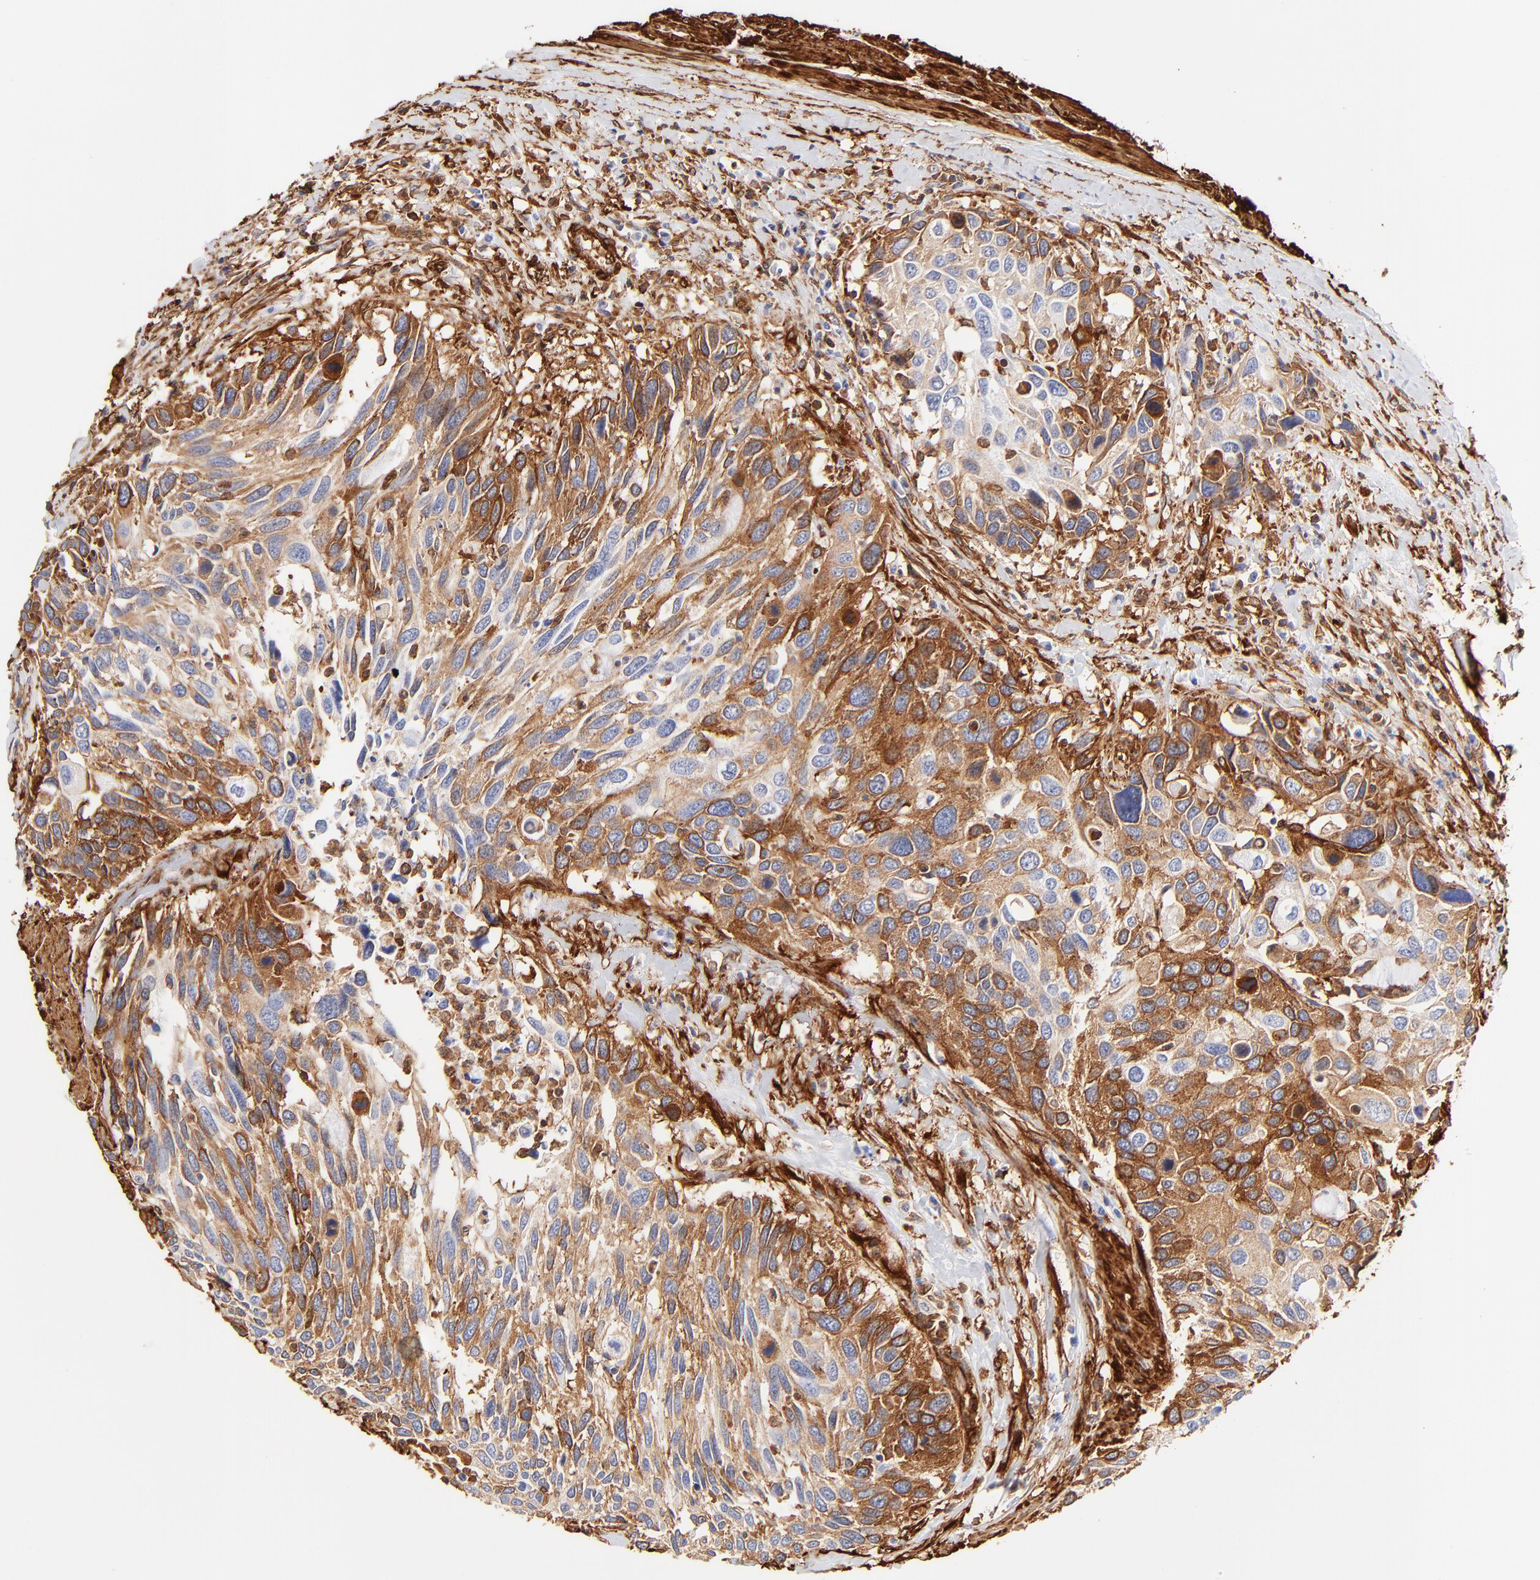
{"staining": {"intensity": "moderate", "quantity": ">75%", "location": "cytoplasmic/membranous"}, "tissue": "urothelial cancer", "cell_type": "Tumor cells", "image_type": "cancer", "snomed": [{"axis": "morphology", "description": "Urothelial carcinoma, High grade"}, {"axis": "topography", "description": "Urinary bladder"}], "caption": "Immunohistochemical staining of urothelial cancer exhibits medium levels of moderate cytoplasmic/membranous positivity in about >75% of tumor cells. The protein of interest is stained brown, and the nuclei are stained in blue (DAB (3,3'-diaminobenzidine) IHC with brightfield microscopy, high magnification).", "gene": "FLNA", "patient": {"sex": "male", "age": 66}}